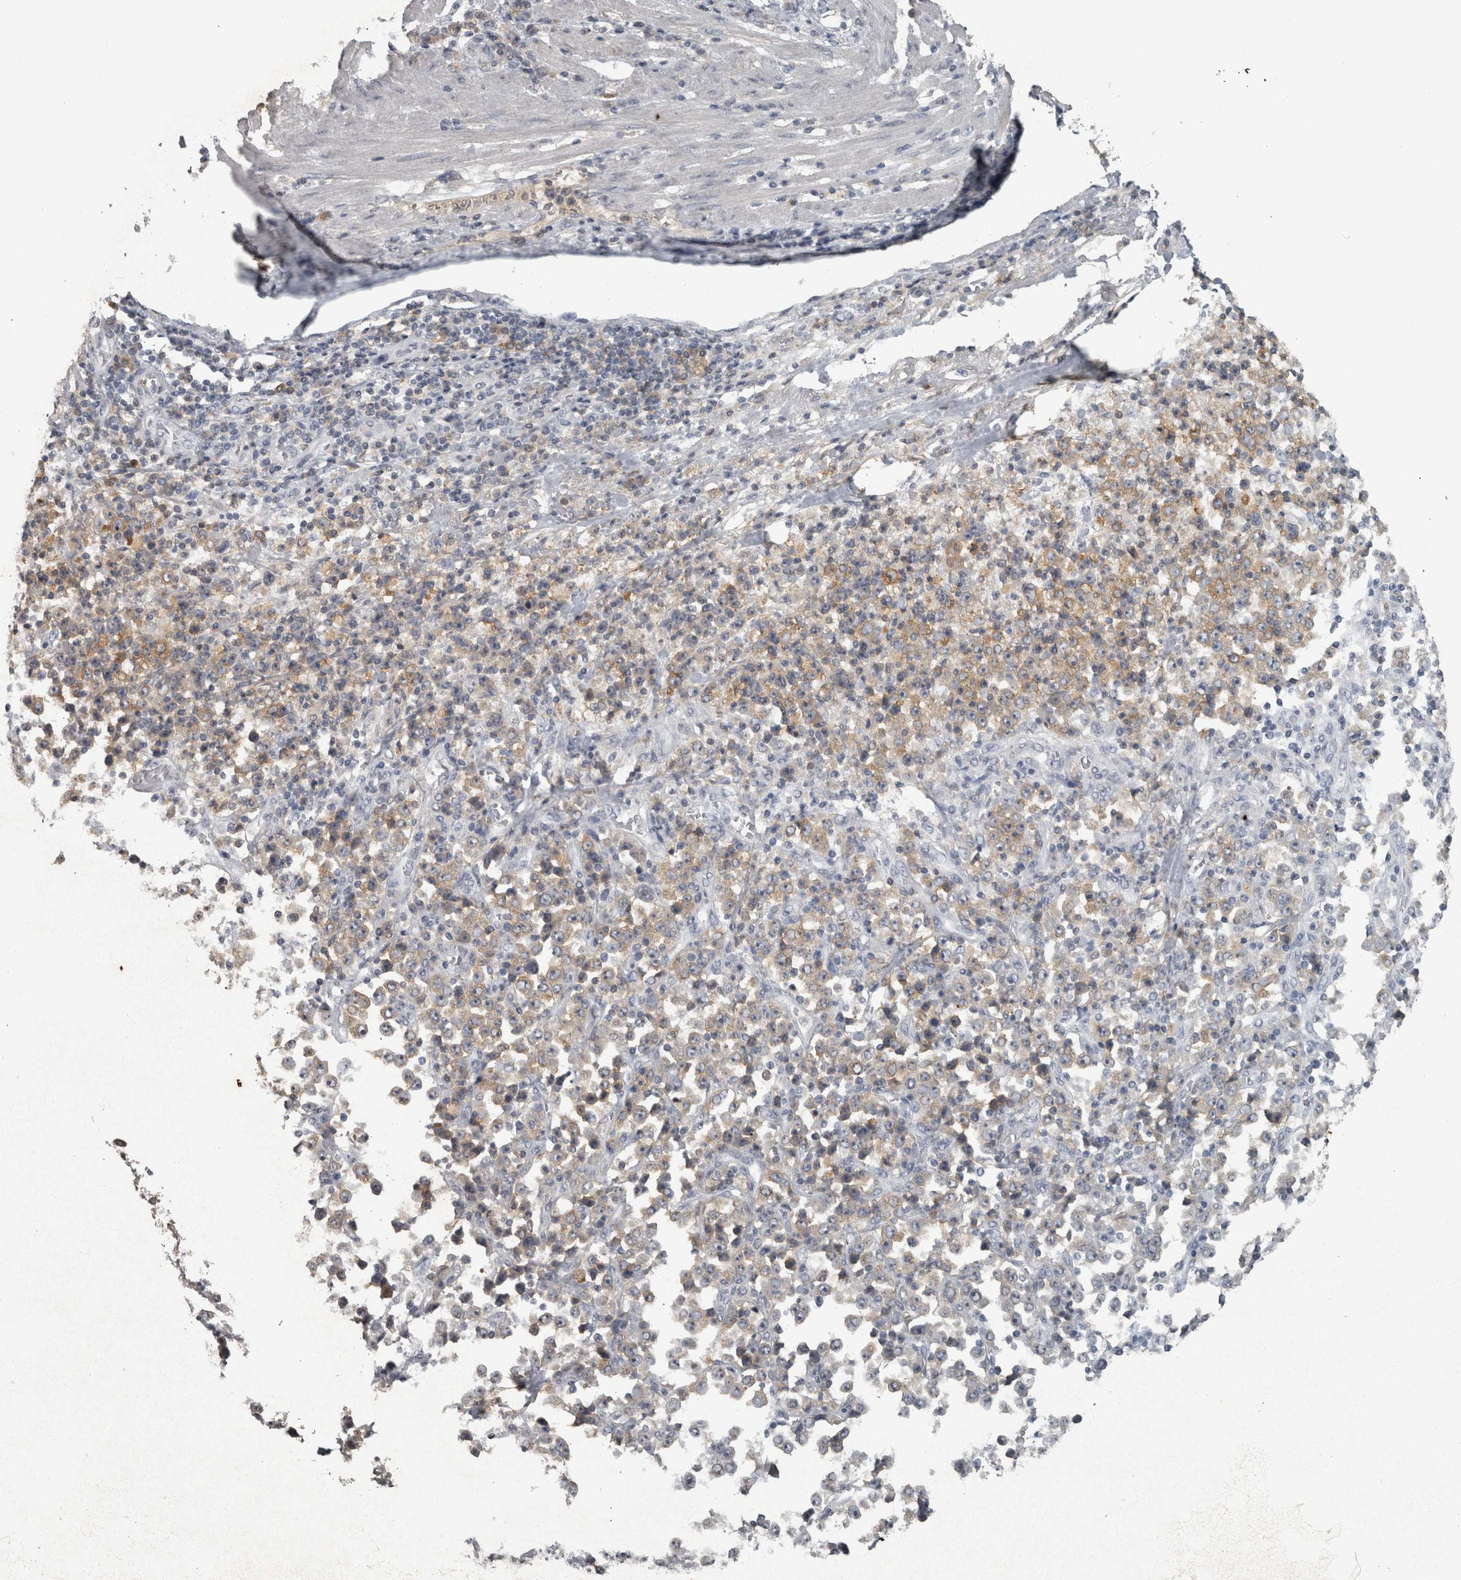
{"staining": {"intensity": "weak", "quantity": "25%-75%", "location": "cytoplasmic/membranous"}, "tissue": "stomach cancer", "cell_type": "Tumor cells", "image_type": "cancer", "snomed": [{"axis": "morphology", "description": "Normal tissue, NOS"}, {"axis": "morphology", "description": "Adenocarcinoma, NOS"}, {"axis": "topography", "description": "Stomach, upper"}, {"axis": "topography", "description": "Stomach"}], "caption": "Immunohistochemical staining of human stomach cancer displays low levels of weak cytoplasmic/membranous protein positivity in approximately 25%-75% of tumor cells. The staining is performed using DAB brown chromogen to label protein expression. The nuclei are counter-stained blue using hematoxylin.", "gene": "PIK3AP1", "patient": {"sex": "male", "age": 59}}